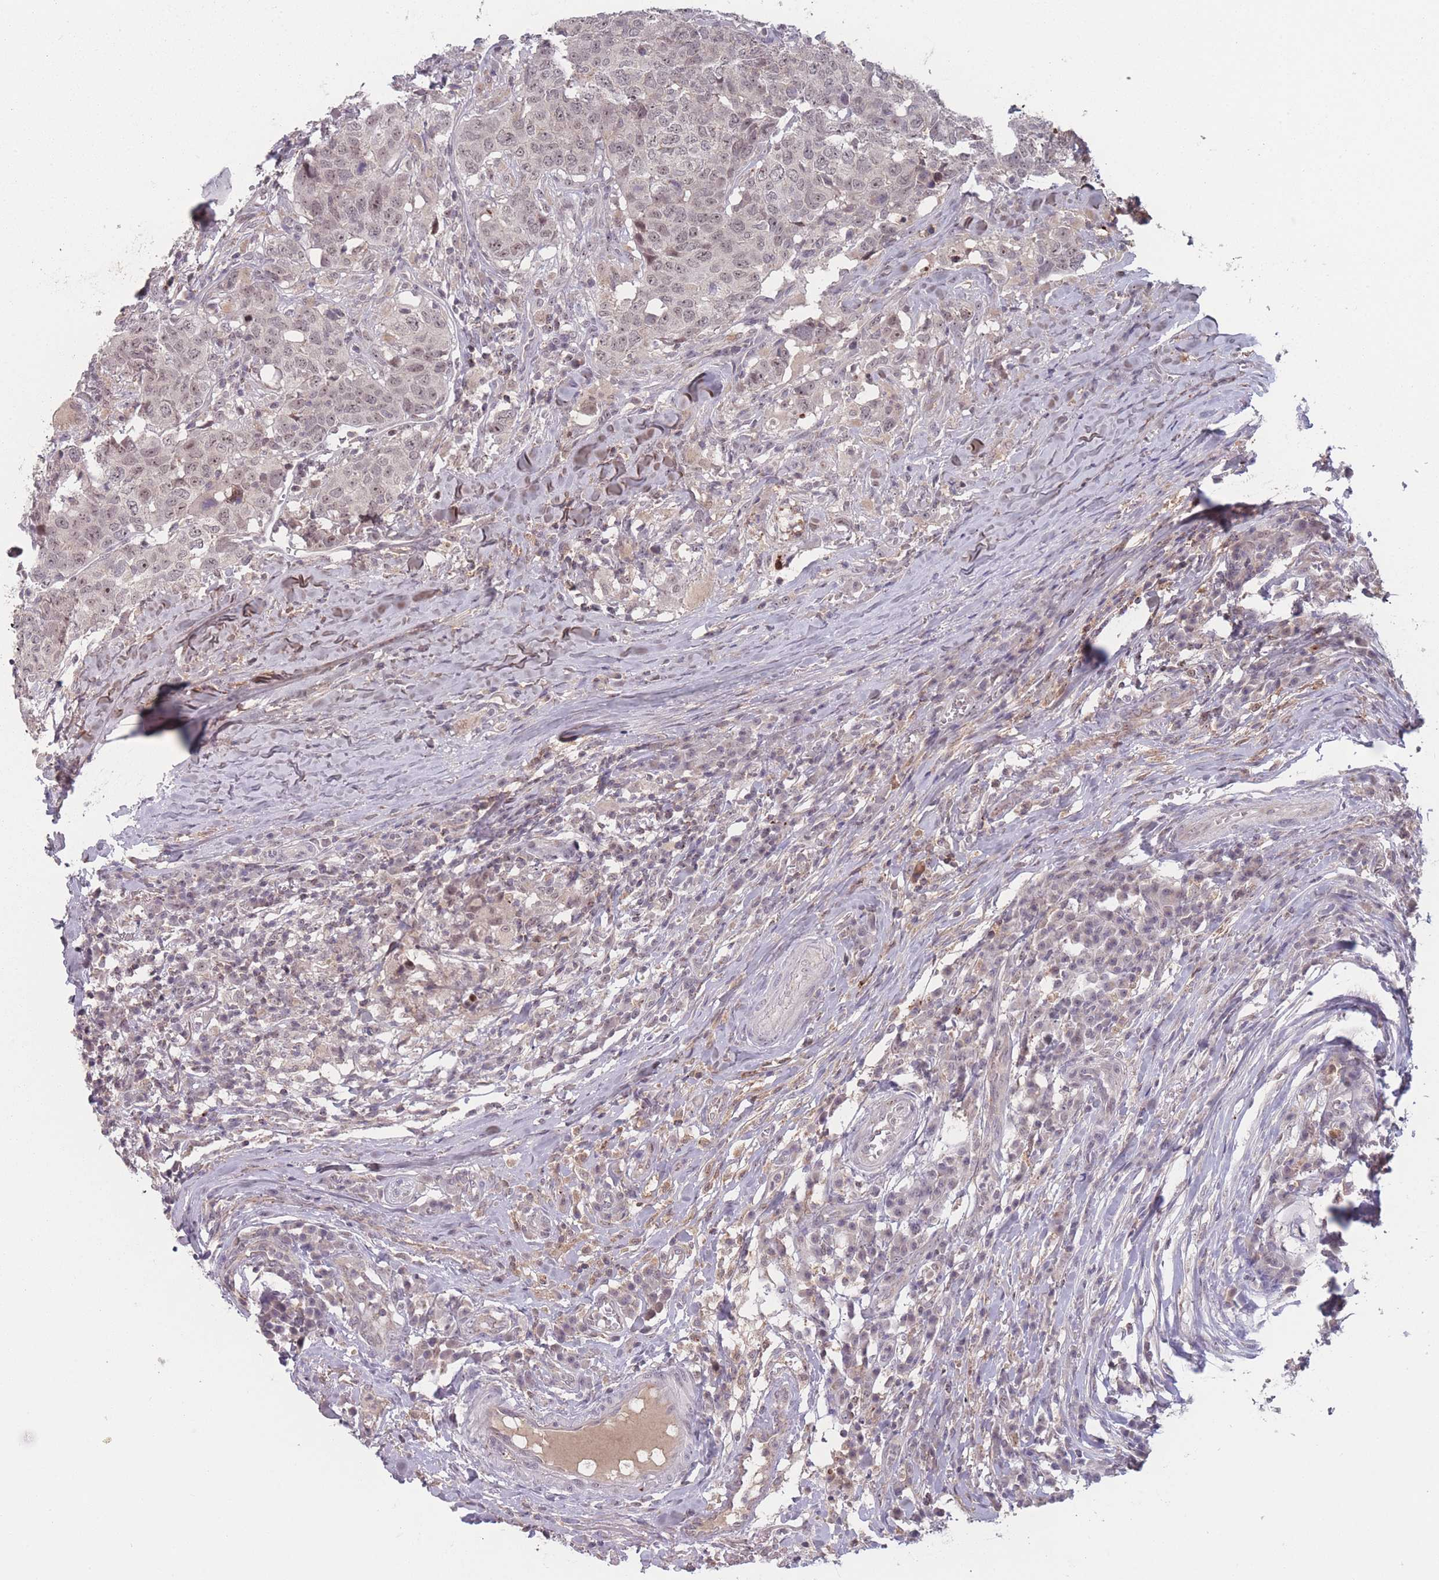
{"staining": {"intensity": "weak", "quantity": ">75%", "location": "nuclear"}, "tissue": "head and neck cancer", "cell_type": "Tumor cells", "image_type": "cancer", "snomed": [{"axis": "morphology", "description": "Normal tissue, NOS"}, {"axis": "morphology", "description": "Squamous cell carcinoma, NOS"}, {"axis": "topography", "description": "Skeletal muscle"}, {"axis": "topography", "description": "Vascular tissue"}, {"axis": "topography", "description": "Peripheral nerve tissue"}, {"axis": "topography", "description": "Head-Neck"}], "caption": "Head and neck squamous cell carcinoma was stained to show a protein in brown. There is low levels of weak nuclear staining in approximately >75% of tumor cells. The staining is performed using DAB brown chromogen to label protein expression. The nuclei are counter-stained blue using hematoxylin.", "gene": "TMEM232", "patient": {"sex": "male", "age": 66}}